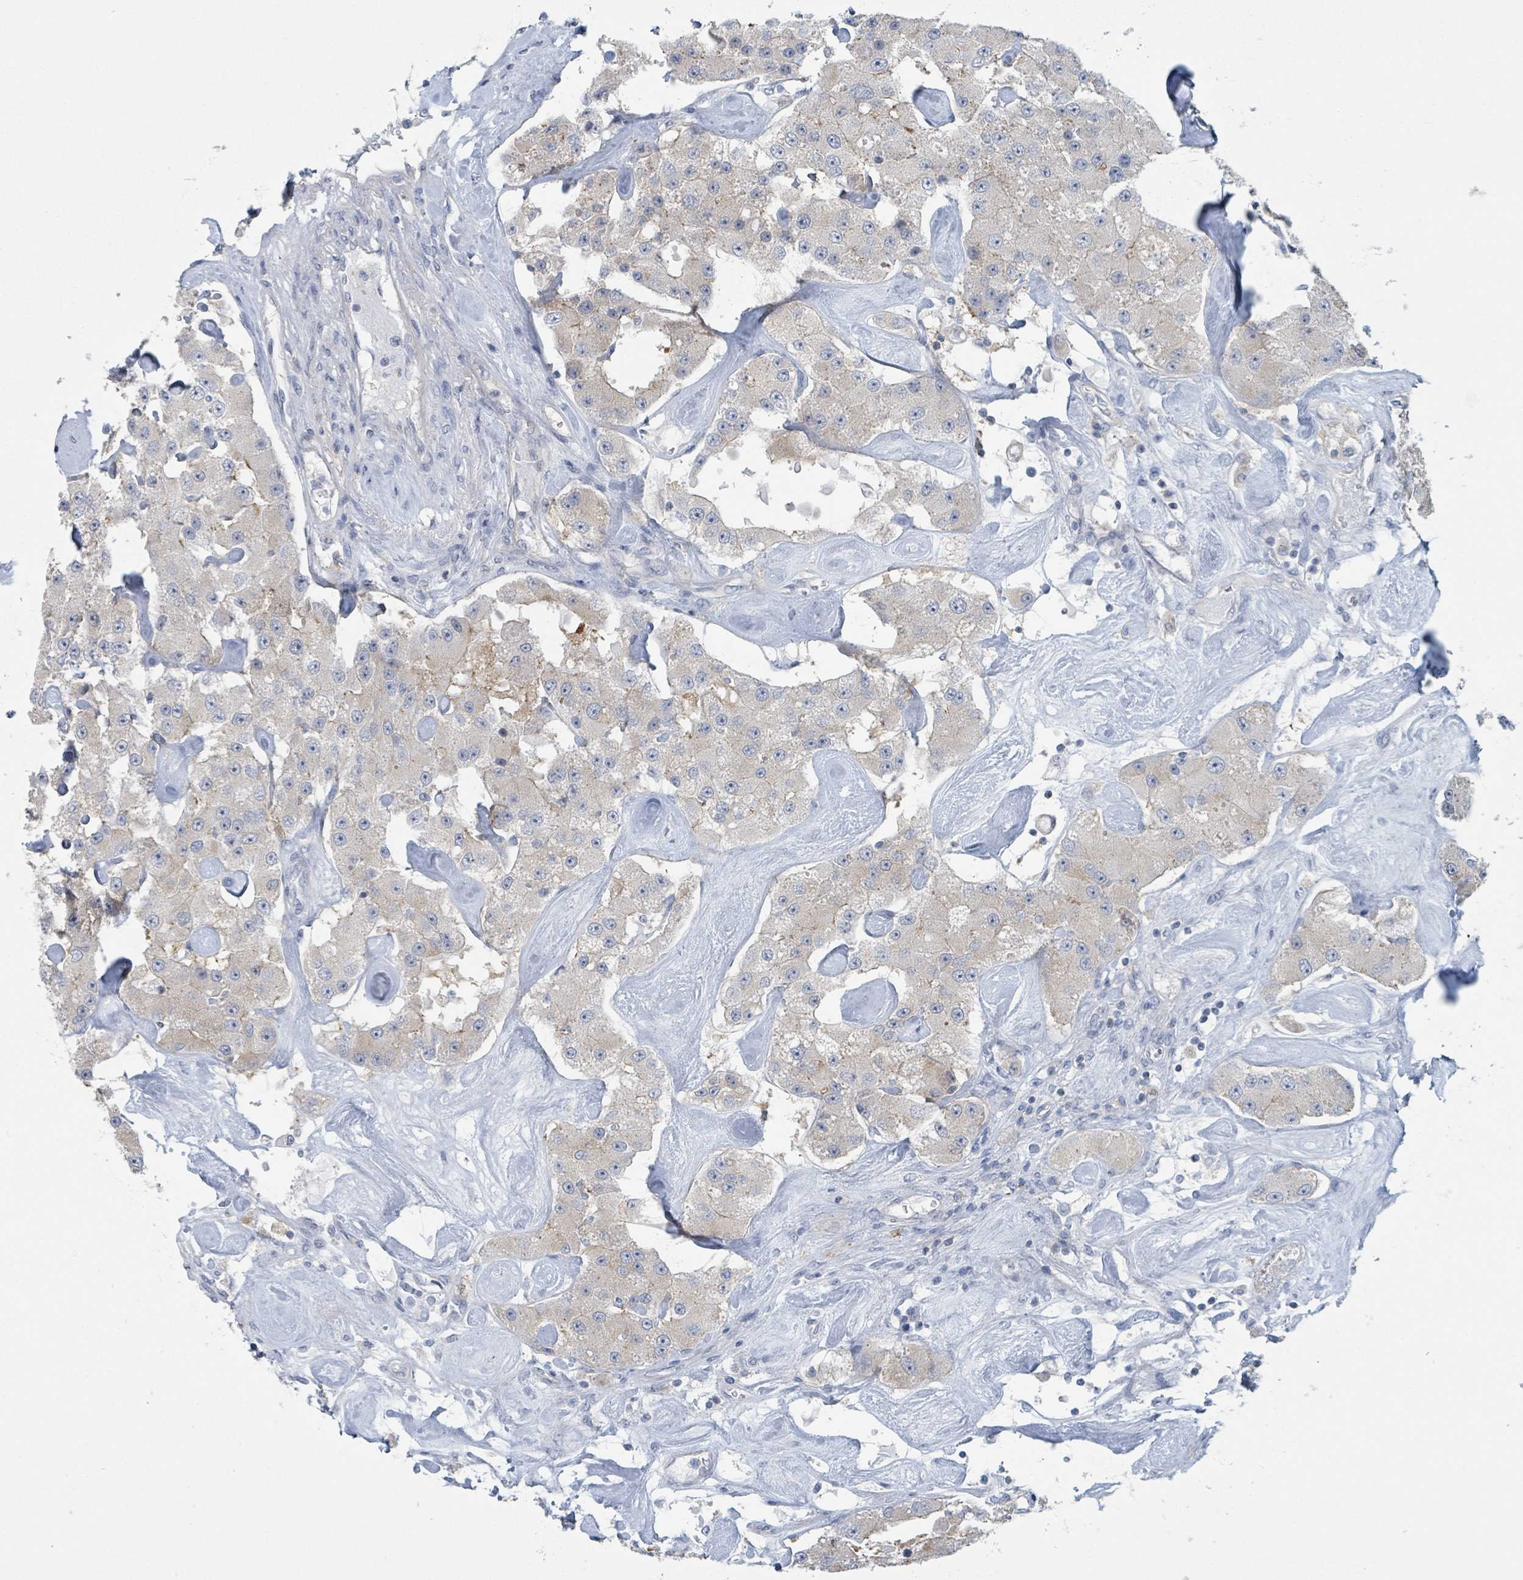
{"staining": {"intensity": "negative", "quantity": "none", "location": "none"}, "tissue": "carcinoid", "cell_type": "Tumor cells", "image_type": "cancer", "snomed": [{"axis": "morphology", "description": "Carcinoid, malignant, NOS"}, {"axis": "topography", "description": "Pancreas"}], "caption": "Immunohistochemistry (IHC) micrograph of neoplastic tissue: human malignant carcinoid stained with DAB (3,3'-diaminobenzidine) reveals no significant protein staining in tumor cells.", "gene": "ANKRD55", "patient": {"sex": "male", "age": 41}}